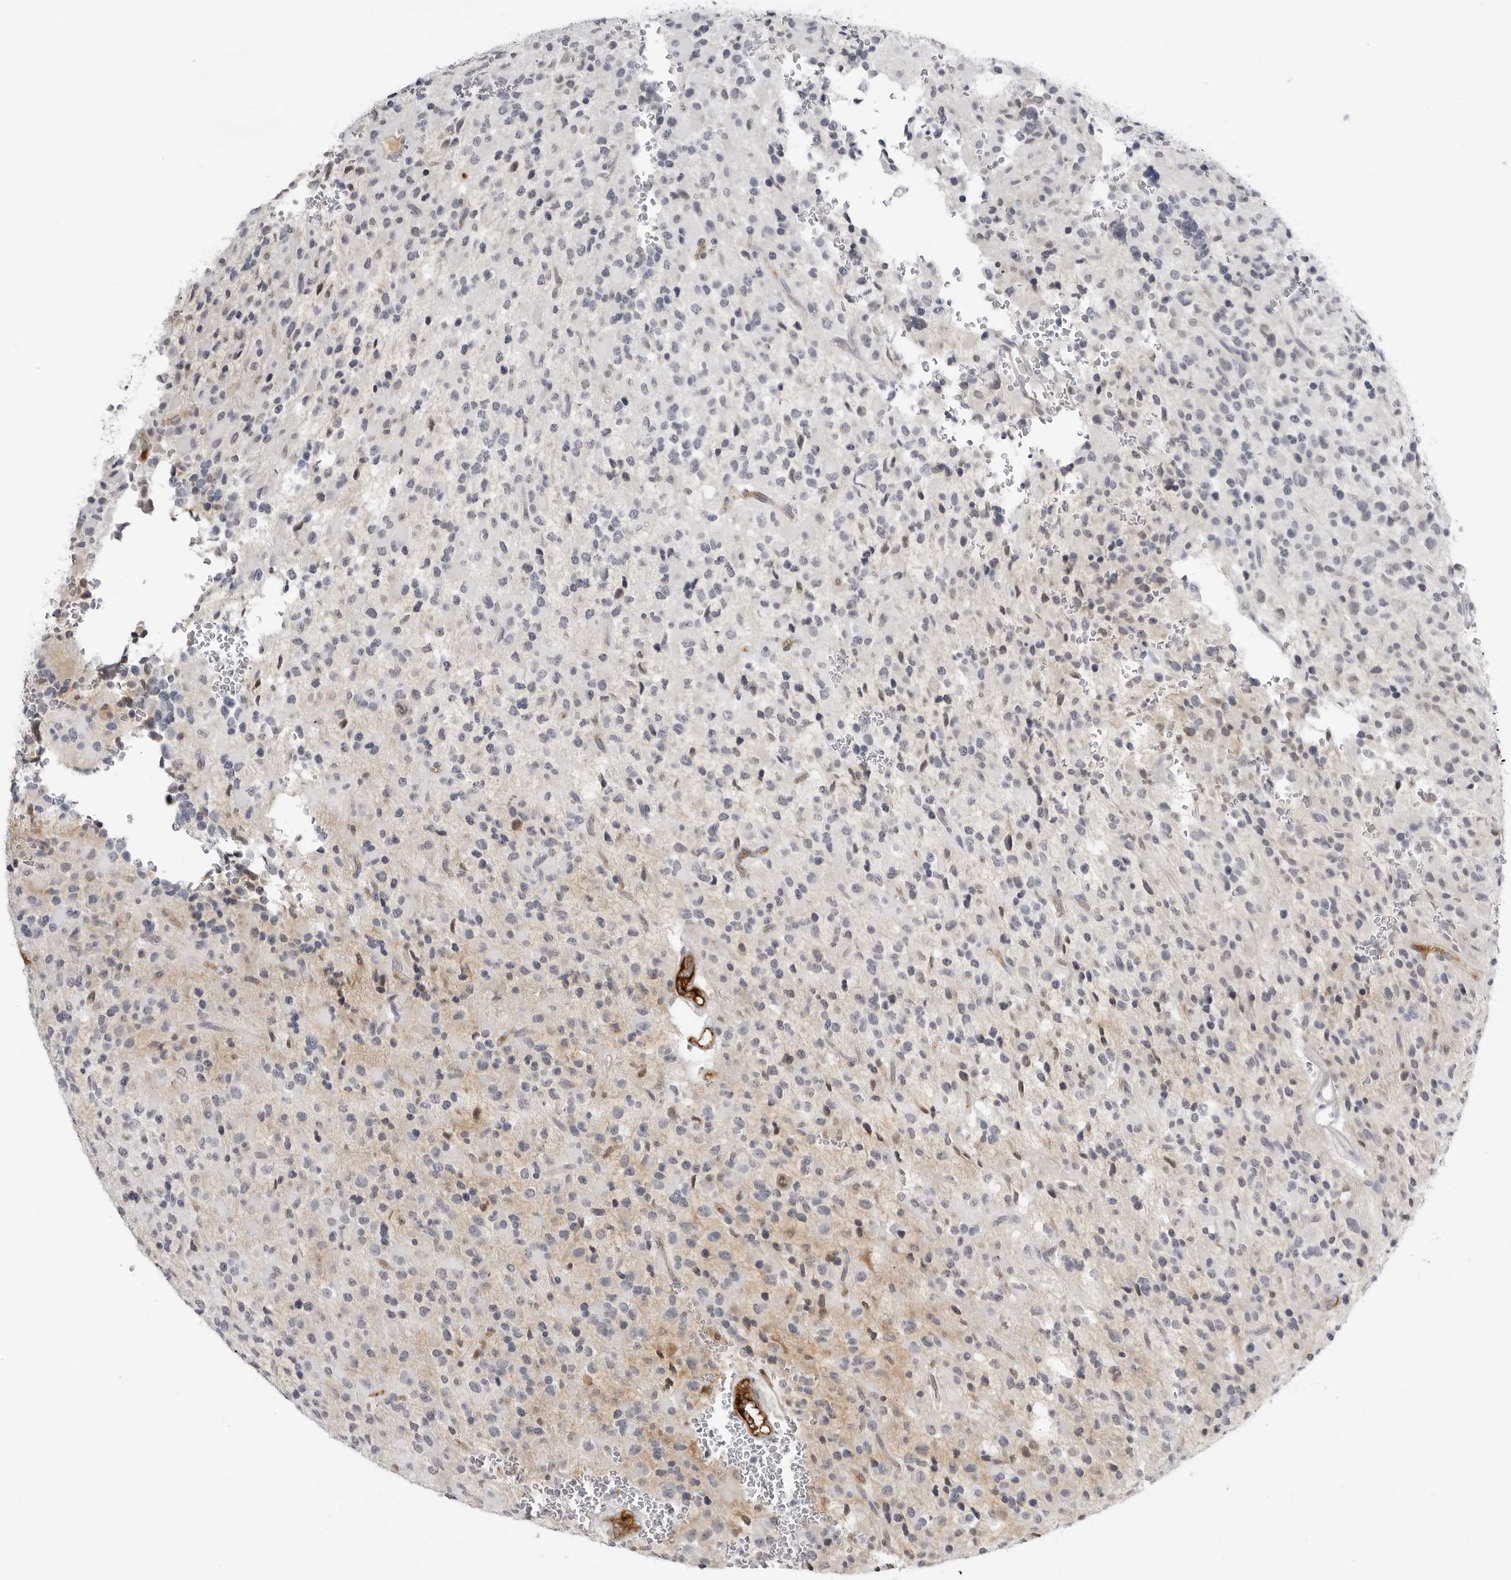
{"staining": {"intensity": "negative", "quantity": "none", "location": "none"}, "tissue": "glioma", "cell_type": "Tumor cells", "image_type": "cancer", "snomed": [{"axis": "morphology", "description": "Glioma, malignant, High grade"}, {"axis": "topography", "description": "Brain"}], "caption": "A photomicrograph of human glioma is negative for staining in tumor cells.", "gene": "SERPINF2", "patient": {"sex": "male", "age": 34}}